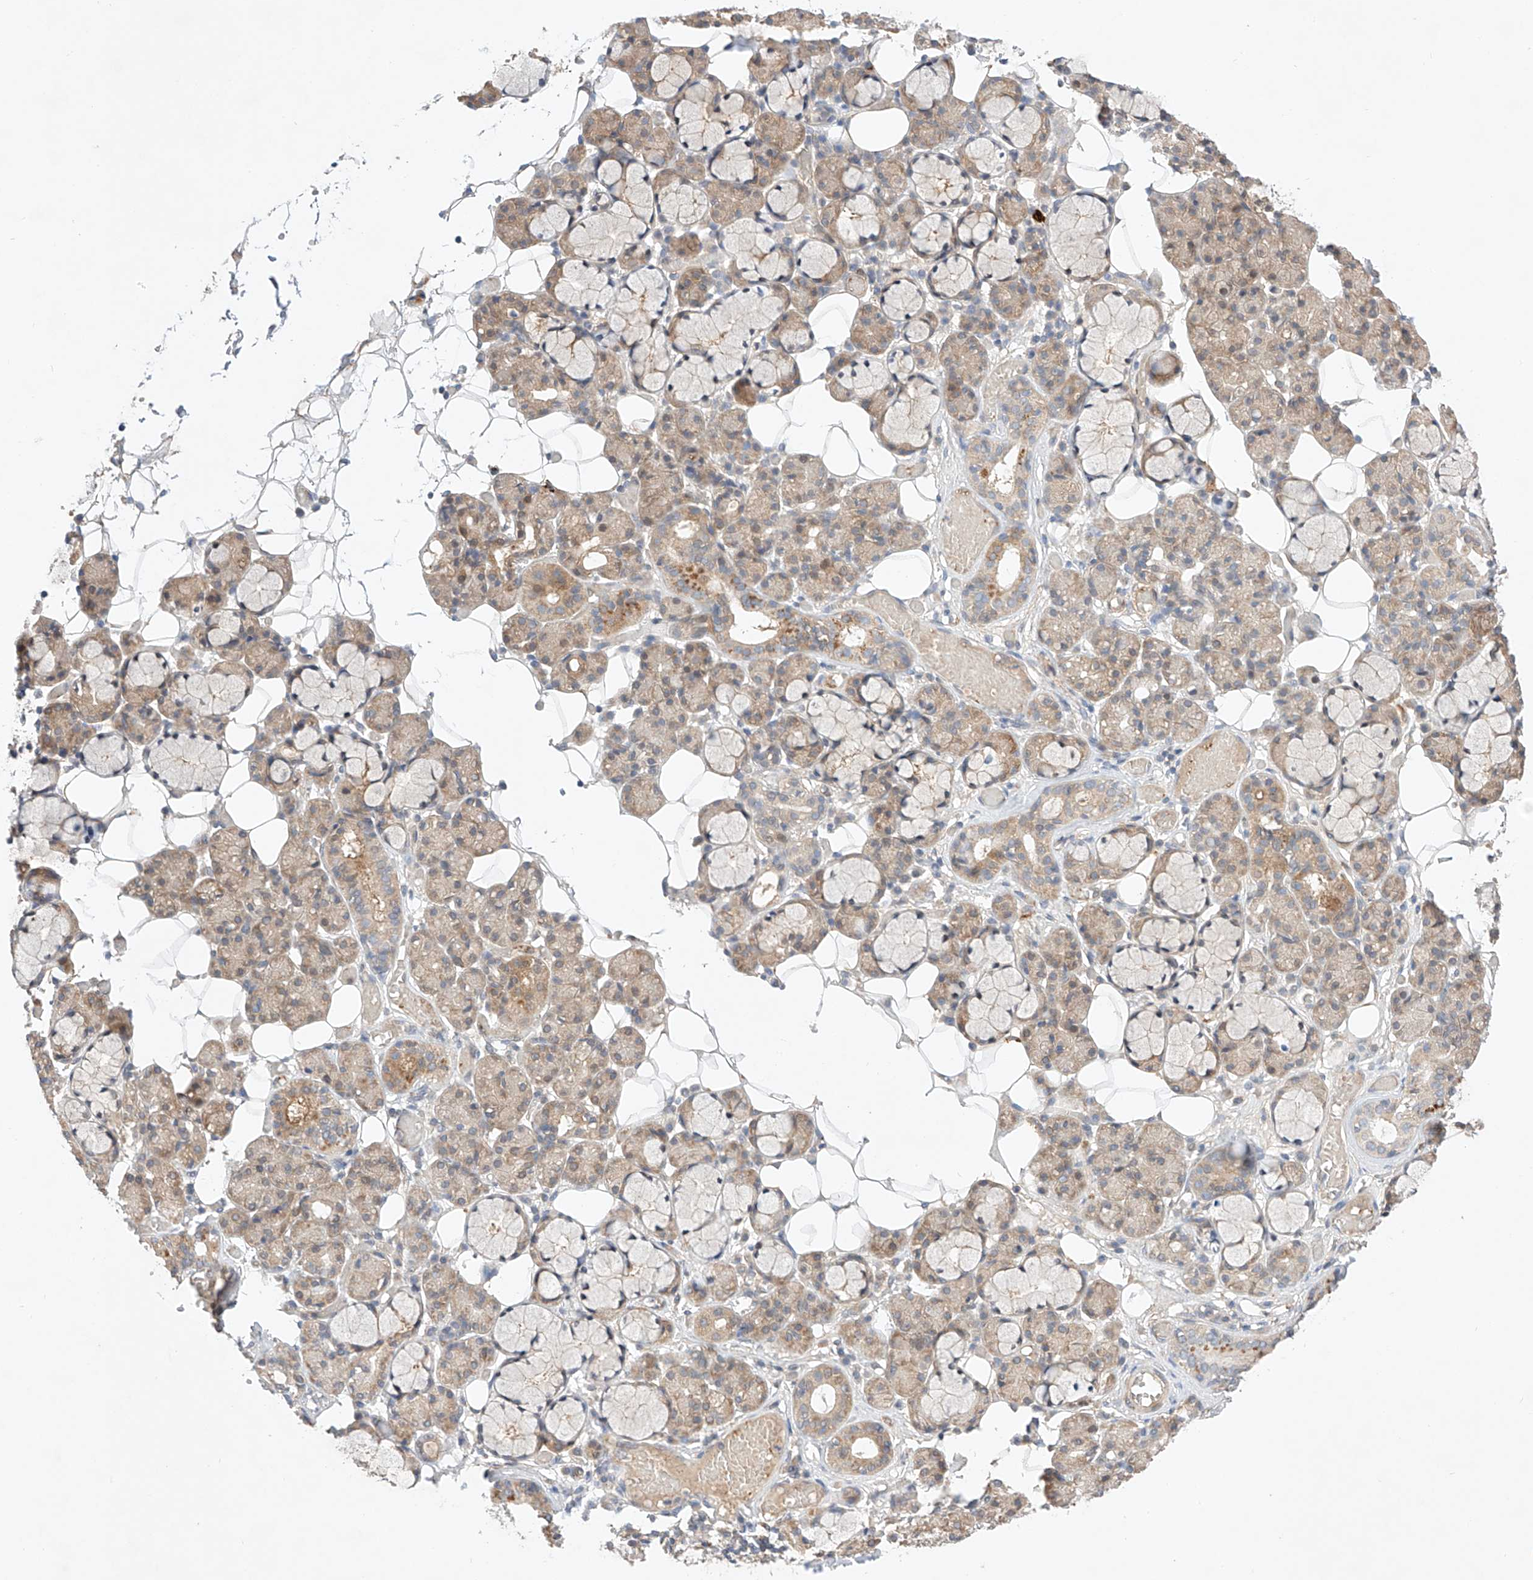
{"staining": {"intensity": "moderate", "quantity": "<25%", "location": "cytoplasmic/membranous"}, "tissue": "salivary gland", "cell_type": "Glandular cells", "image_type": "normal", "snomed": [{"axis": "morphology", "description": "Normal tissue, NOS"}, {"axis": "topography", "description": "Salivary gland"}], "caption": "IHC image of unremarkable salivary gland stained for a protein (brown), which displays low levels of moderate cytoplasmic/membranous staining in about <25% of glandular cells.", "gene": "ZNF124", "patient": {"sex": "male", "age": 63}}